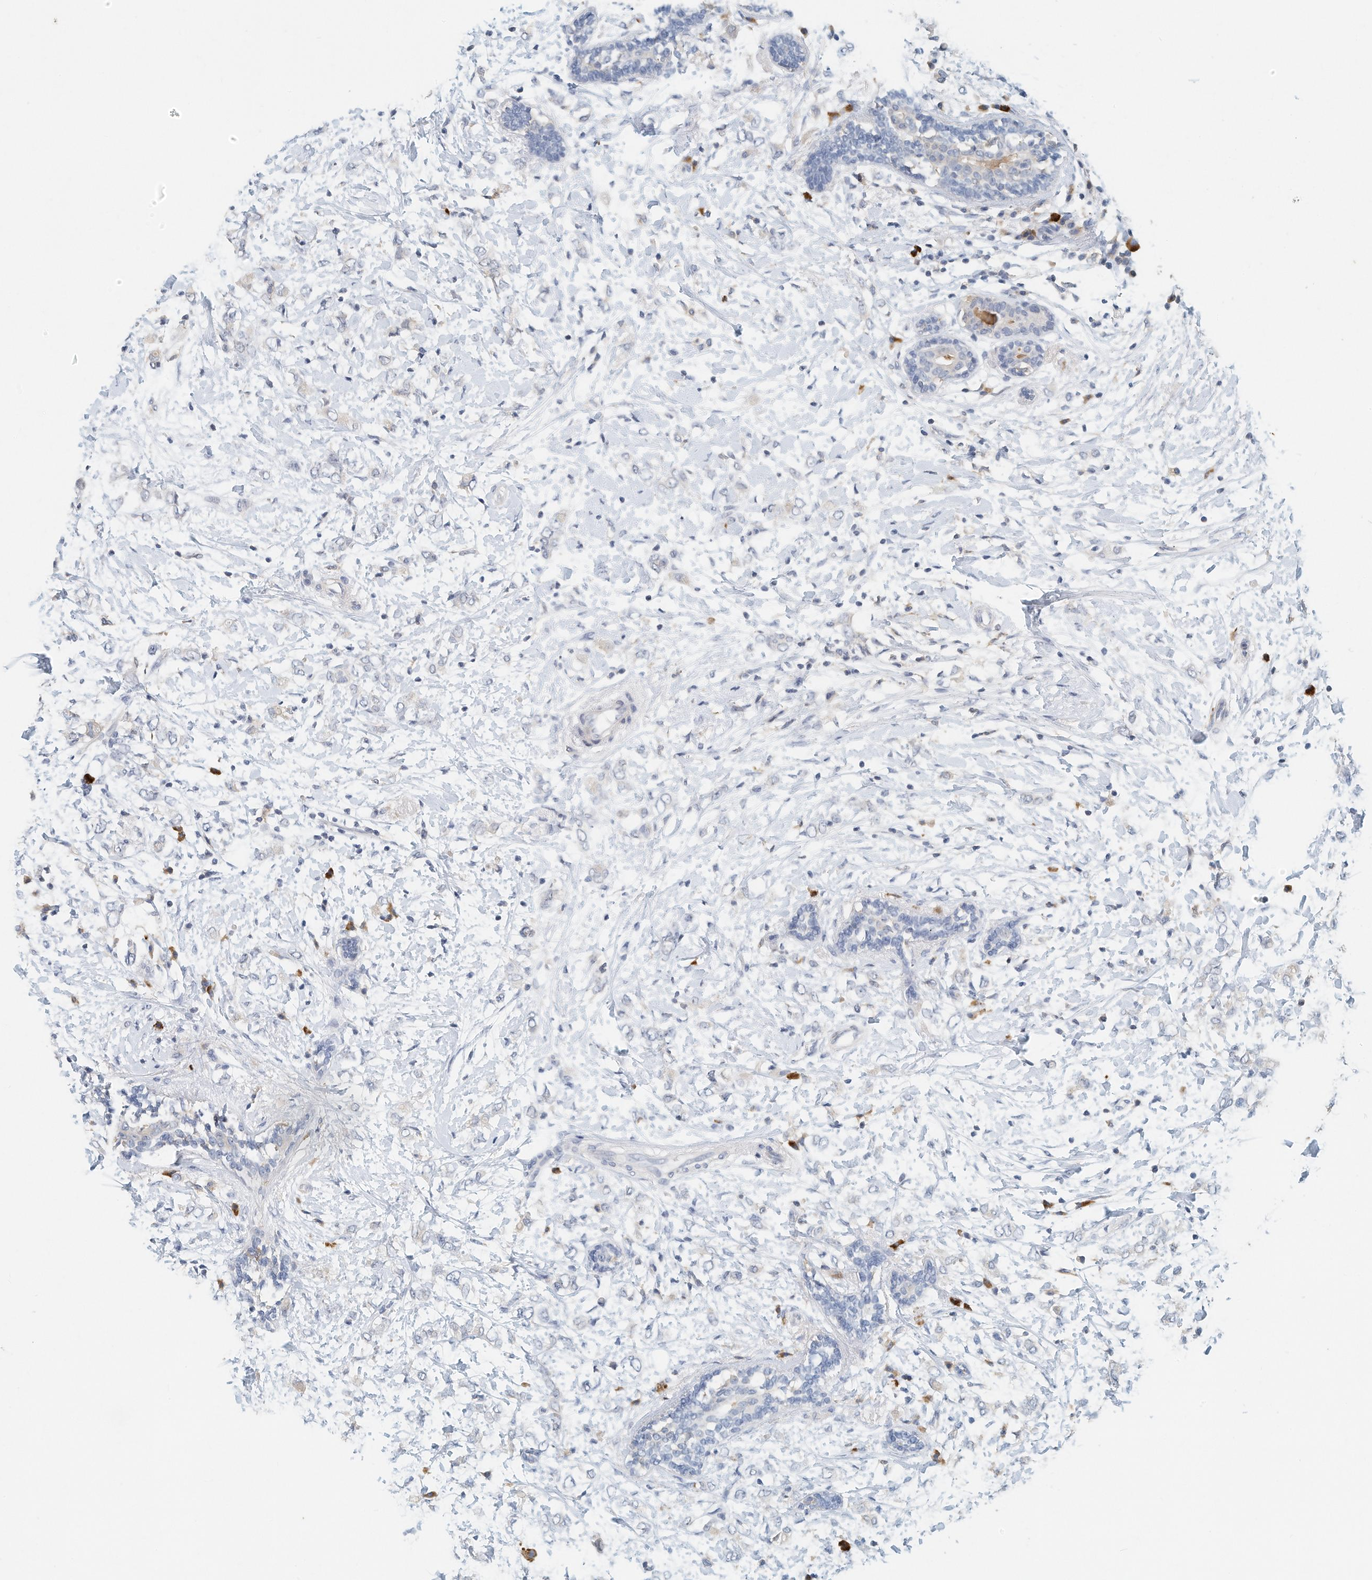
{"staining": {"intensity": "negative", "quantity": "none", "location": "none"}, "tissue": "breast cancer", "cell_type": "Tumor cells", "image_type": "cancer", "snomed": [{"axis": "morphology", "description": "Normal tissue, NOS"}, {"axis": "morphology", "description": "Lobular carcinoma"}, {"axis": "topography", "description": "Breast"}], "caption": "DAB immunohistochemical staining of lobular carcinoma (breast) displays no significant positivity in tumor cells. (Brightfield microscopy of DAB (3,3'-diaminobenzidine) immunohistochemistry (IHC) at high magnification).", "gene": "MICAL1", "patient": {"sex": "female", "age": 47}}